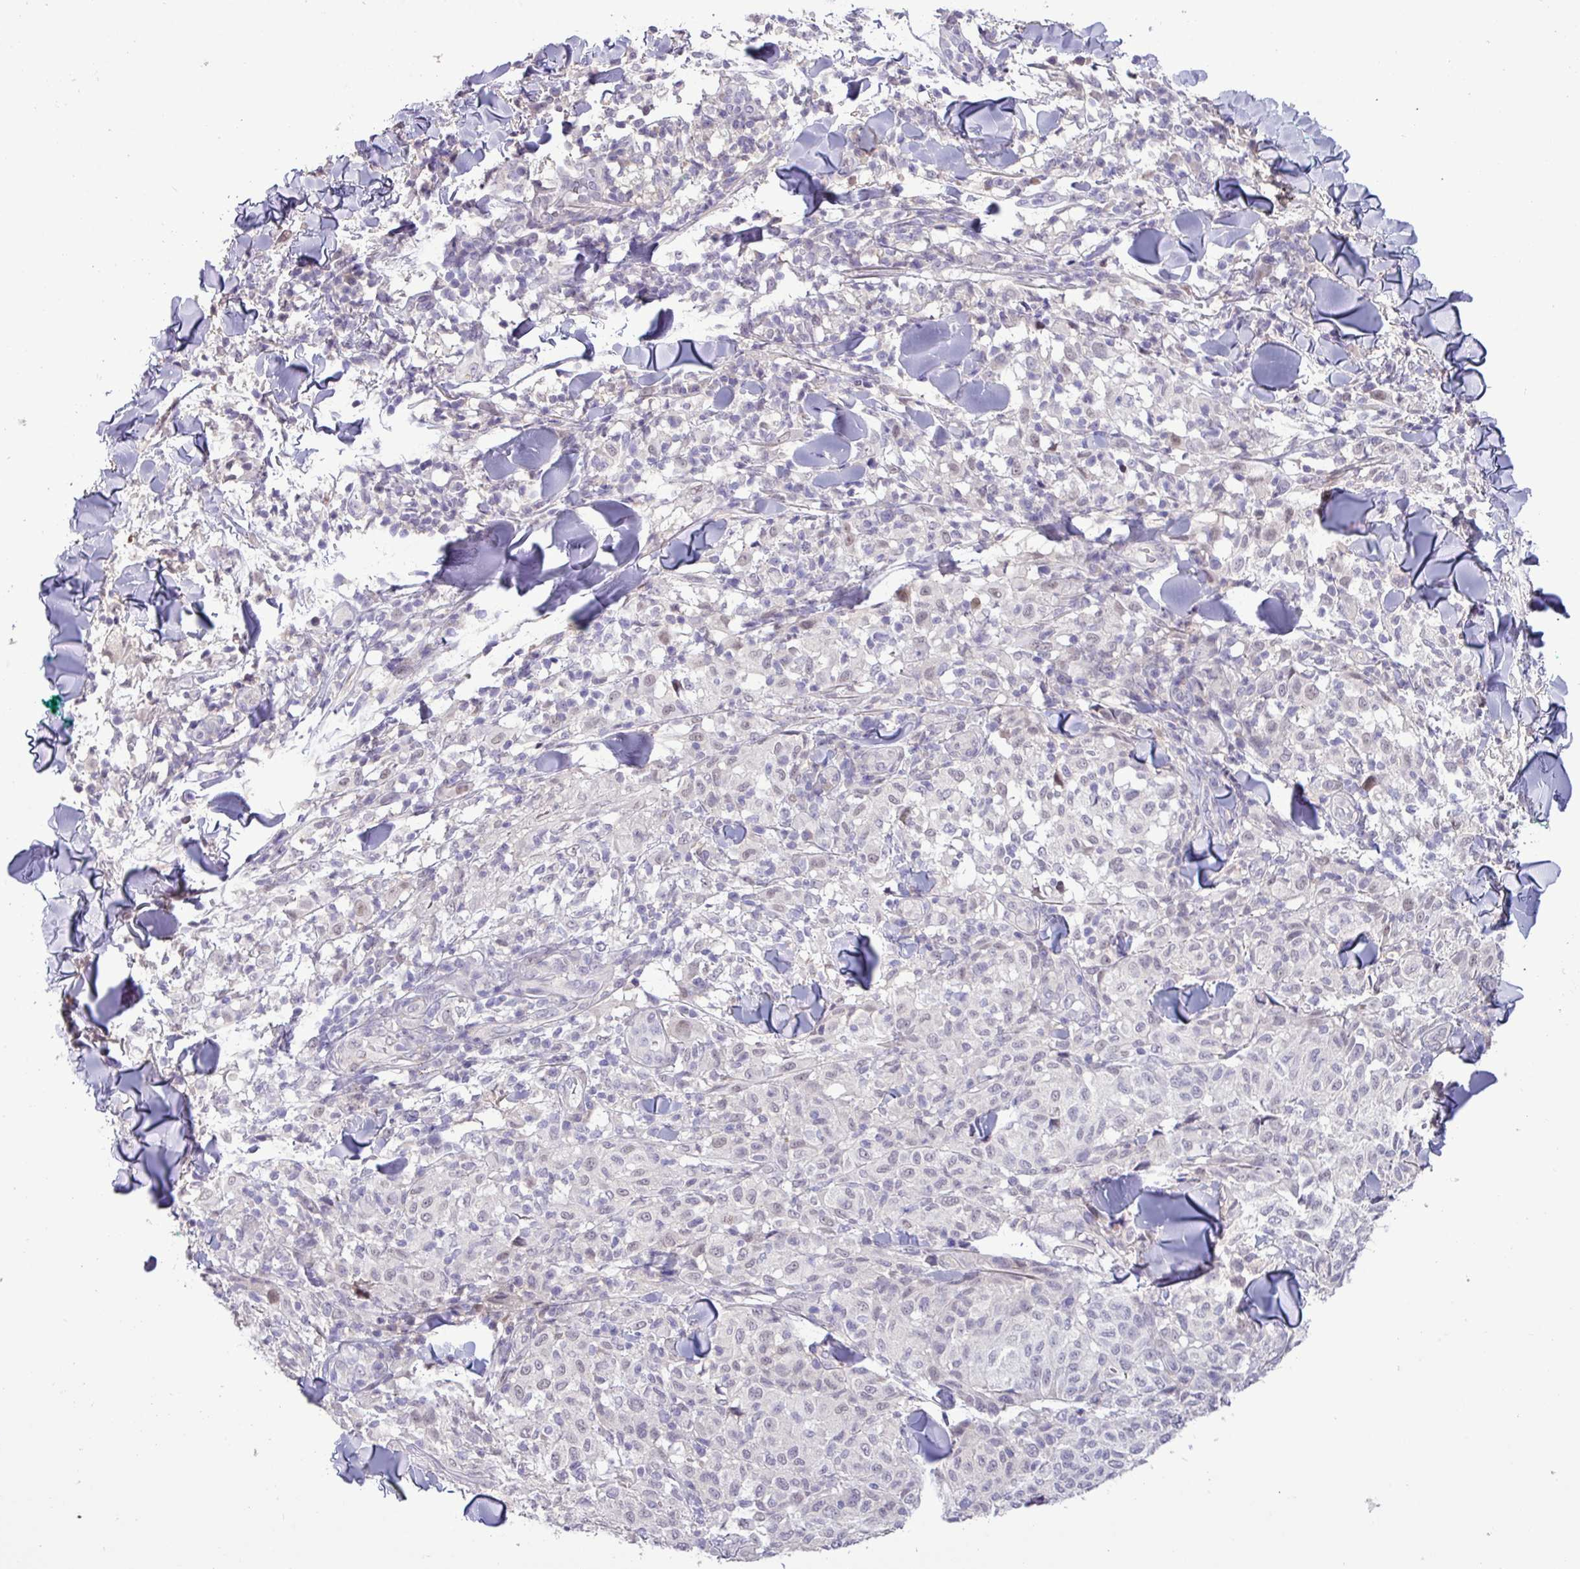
{"staining": {"intensity": "negative", "quantity": "none", "location": "none"}, "tissue": "melanoma", "cell_type": "Tumor cells", "image_type": "cancer", "snomed": [{"axis": "morphology", "description": "Malignant melanoma, NOS"}, {"axis": "topography", "description": "Skin"}], "caption": "IHC image of melanoma stained for a protein (brown), which shows no expression in tumor cells.", "gene": "RIPPLY1", "patient": {"sex": "male", "age": 66}}